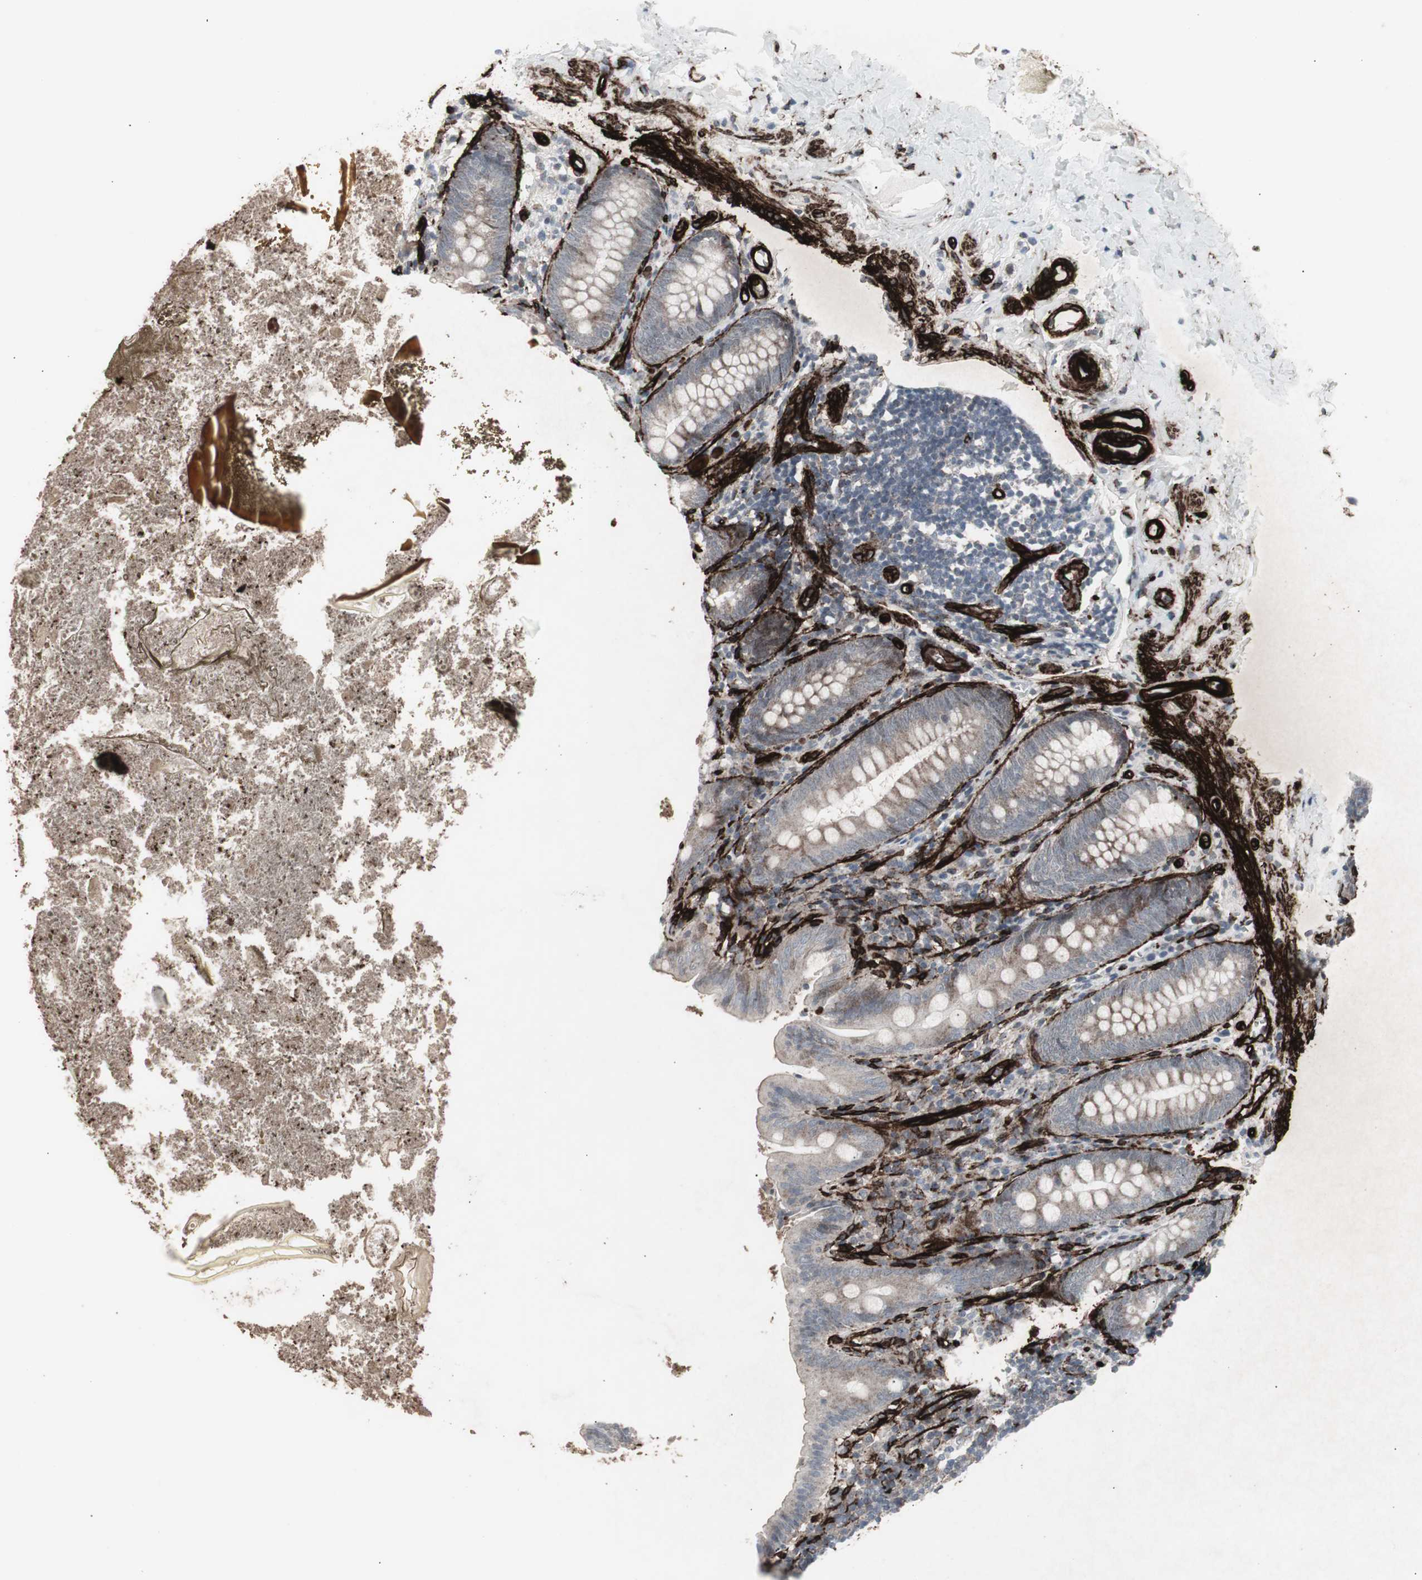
{"staining": {"intensity": "weak", "quantity": "25%-75%", "location": "cytoplasmic/membranous"}, "tissue": "appendix", "cell_type": "Glandular cells", "image_type": "normal", "snomed": [{"axis": "morphology", "description": "Normal tissue, NOS"}, {"axis": "topography", "description": "Appendix"}], "caption": "Immunohistochemistry (IHC) of normal human appendix reveals low levels of weak cytoplasmic/membranous staining in approximately 25%-75% of glandular cells. (DAB IHC with brightfield microscopy, high magnification).", "gene": "PDGFA", "patient": {"sex": "female", "age": 10}}